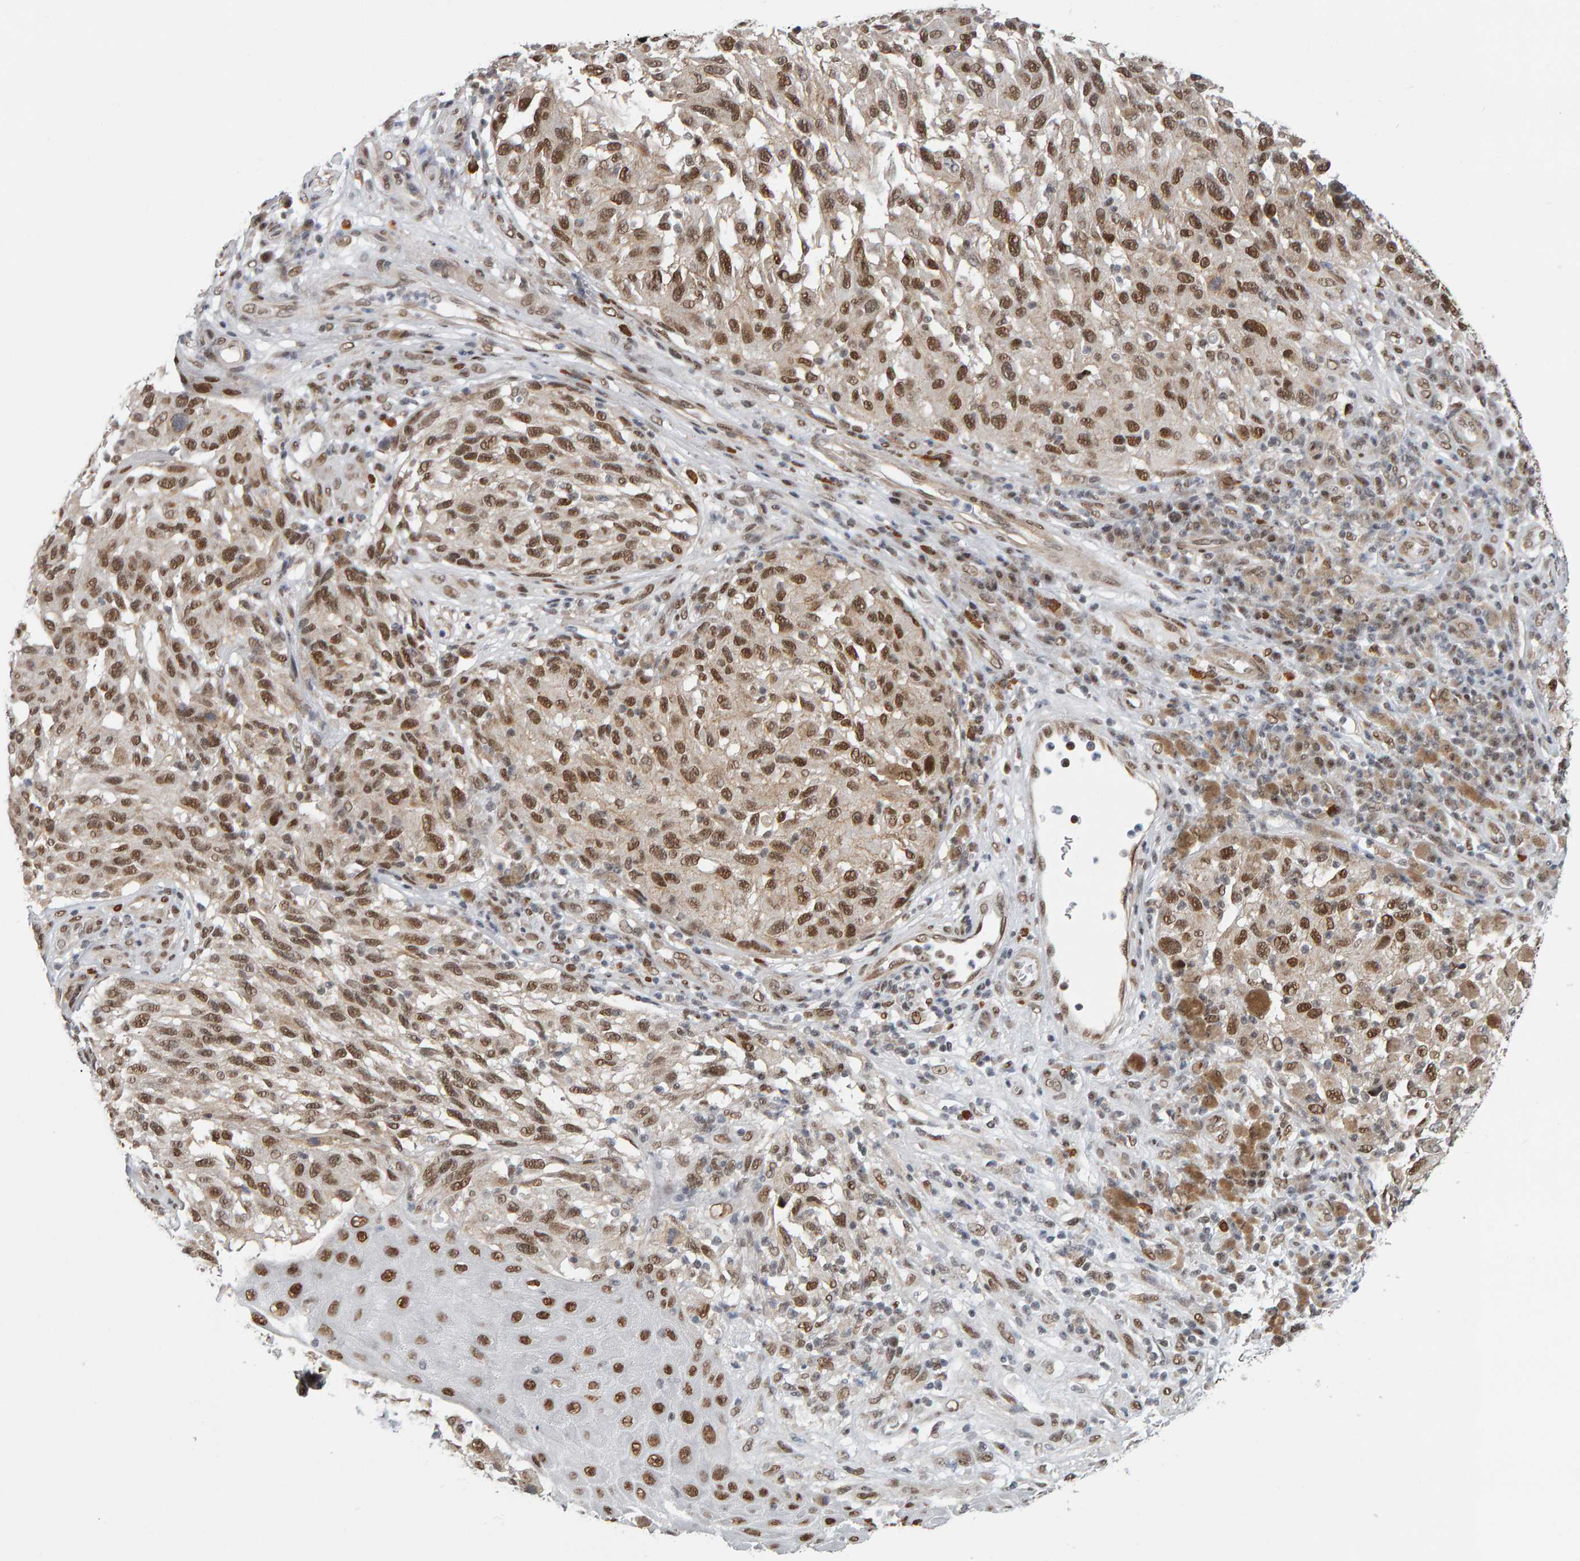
{"staining": {"intensity": "strong", "quantity": ">75%", "location": "nuclear"}, "tissue": "melanoma", "cell_type": "Tumor cells", "image_type": "cancer", "snomed": [{"axis": "morphology", "description": "Malignant melanoma, NOS"}, {"axis": "topography", "description": "Skin"}], "caption": "Immunohistochemical staining of human malignant melanoma demonstrates high levels of strong nuclear protein expression in approximately >75% of tumor cells.", "gene": "ATF7IP", "patient": {"sex": "female", "age": 73}}